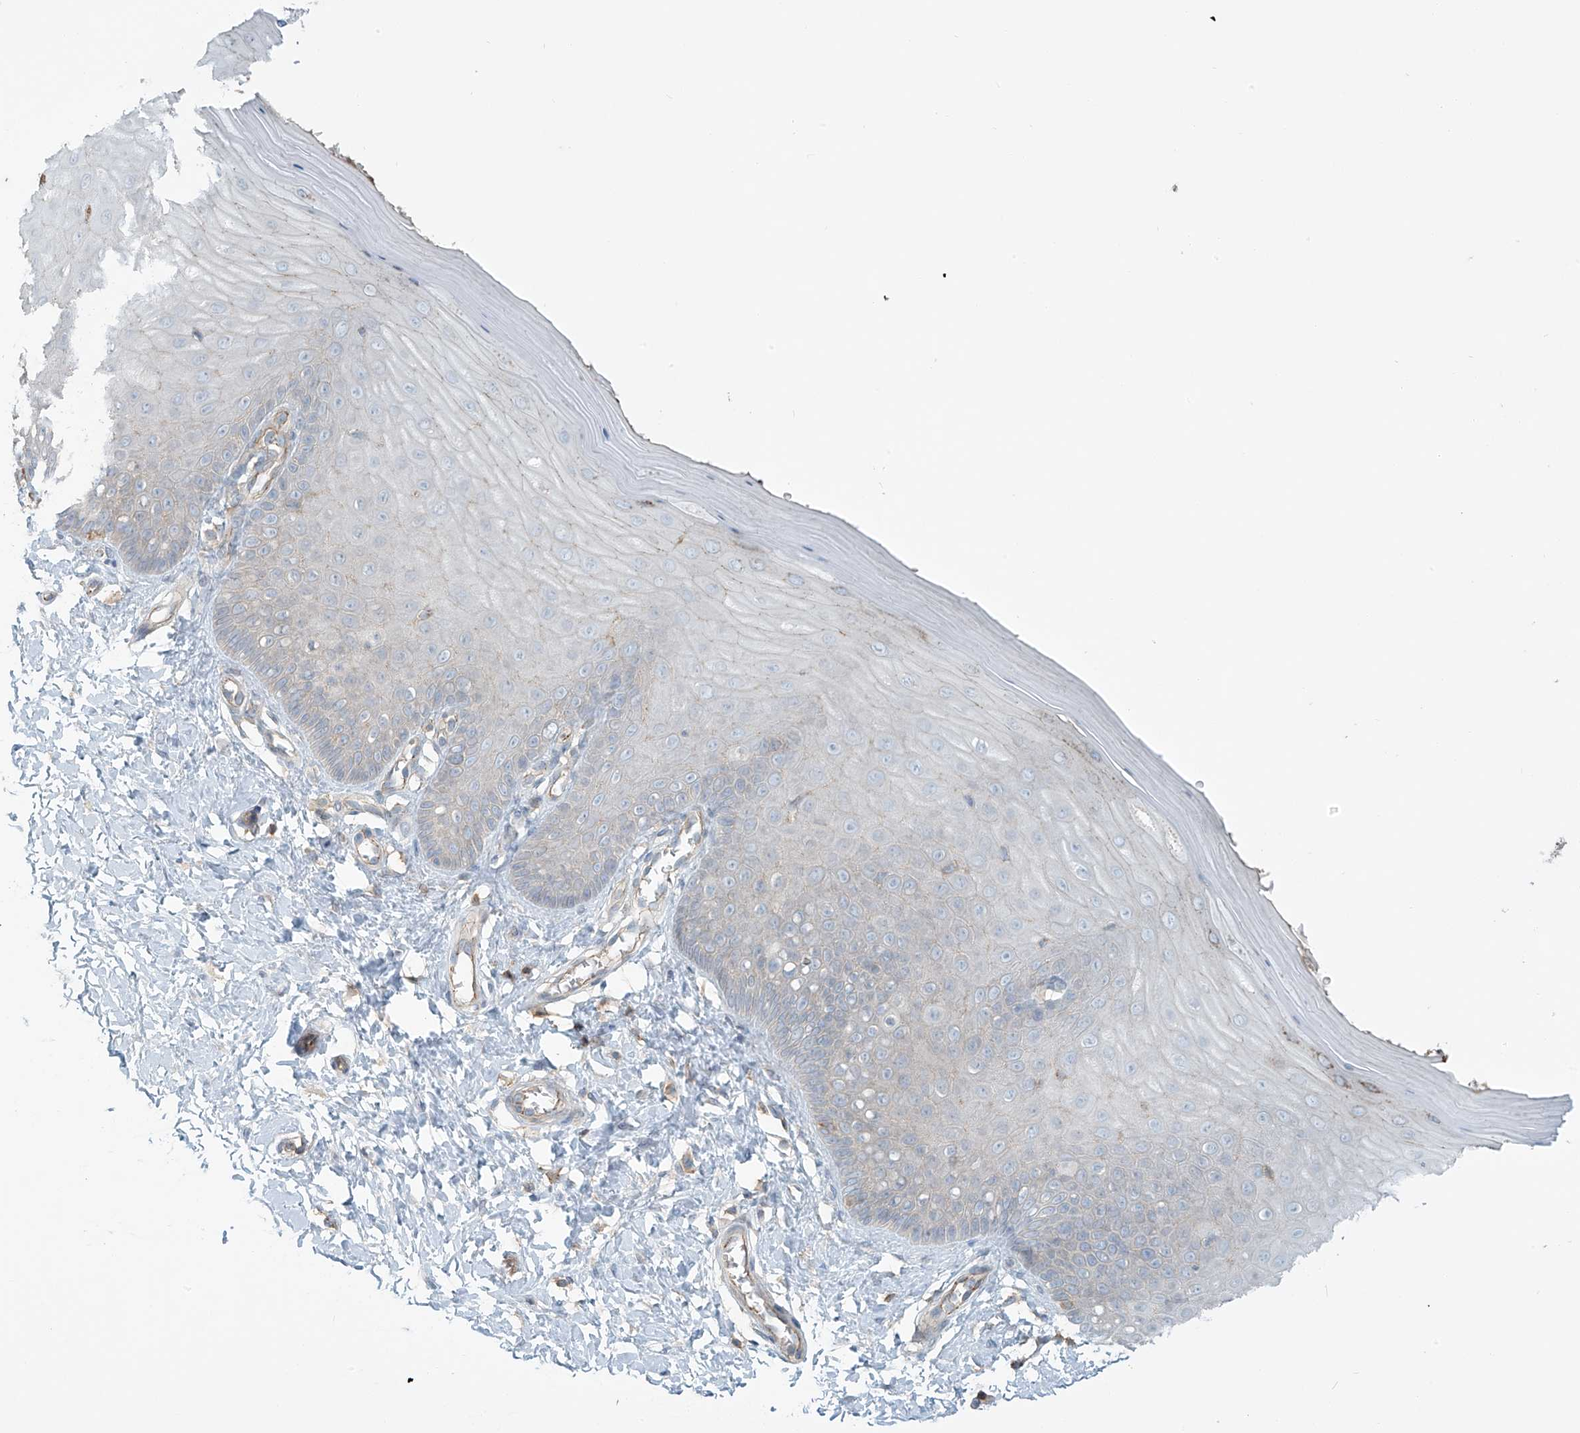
{"staining": {"intensity": "weak", "quantity": "25%-75%", "location": "cytoplasmic/membranous"}, "tissue": "cervix", "cell_type": "Glandular cells", "image_type": "normal", "snomed": [{"axis": "morphology", "description": "Normal tissue, NOS"}, {"axis": "topography", "description": "Cervix"}], "caption": "Immunohistochemical staining of unremarkable cervix displays 25%-75% levels of weak cytoplasmic/membranous protein expression in approximately 25%-75% of glandular cells. (Brightfield microscopy of DAB IHC at high magnification).", "gene": "SLC9A2", "patient": {"sex": "female", "age": 55}}